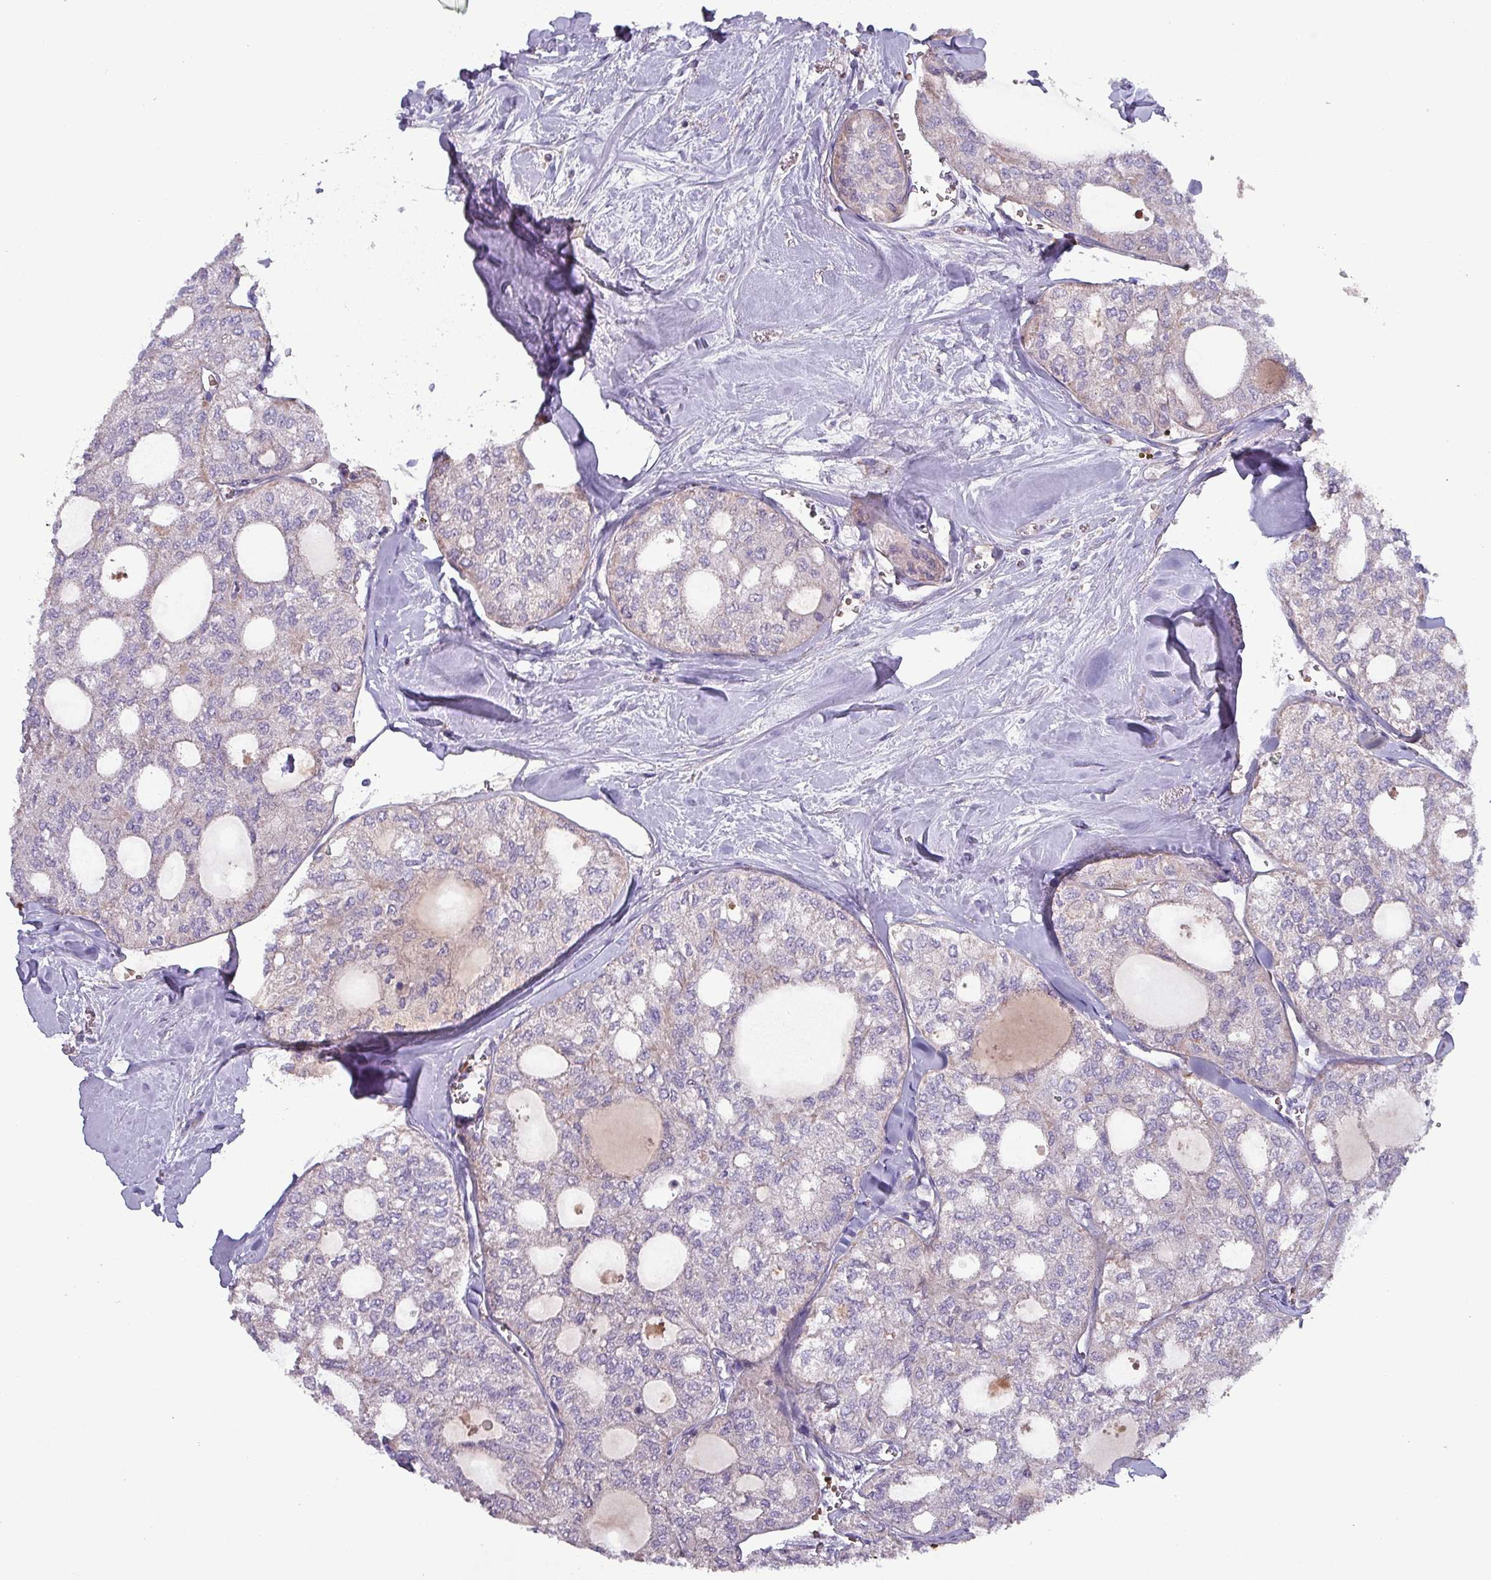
{"staining": {"intensity": "negative", "quantity": "none", "location": "none"}, "tissue": "thyroid cancer", "cell_type": "Tumor cells", "image_type": "cancer", "snomed": [{"axis": "morphology", "description": "Follicular adenoma carcinoma, NOS"}, {"axis": "topography", "description": "Thyroid gland"}], "caption": "Photomicrograph shows no significant protein expression in tumor cells of thyroid cancer (follicular adenoma carcinoma).", "gene": "ZNF322", "patient": {"sex": "male", "age": 75}}